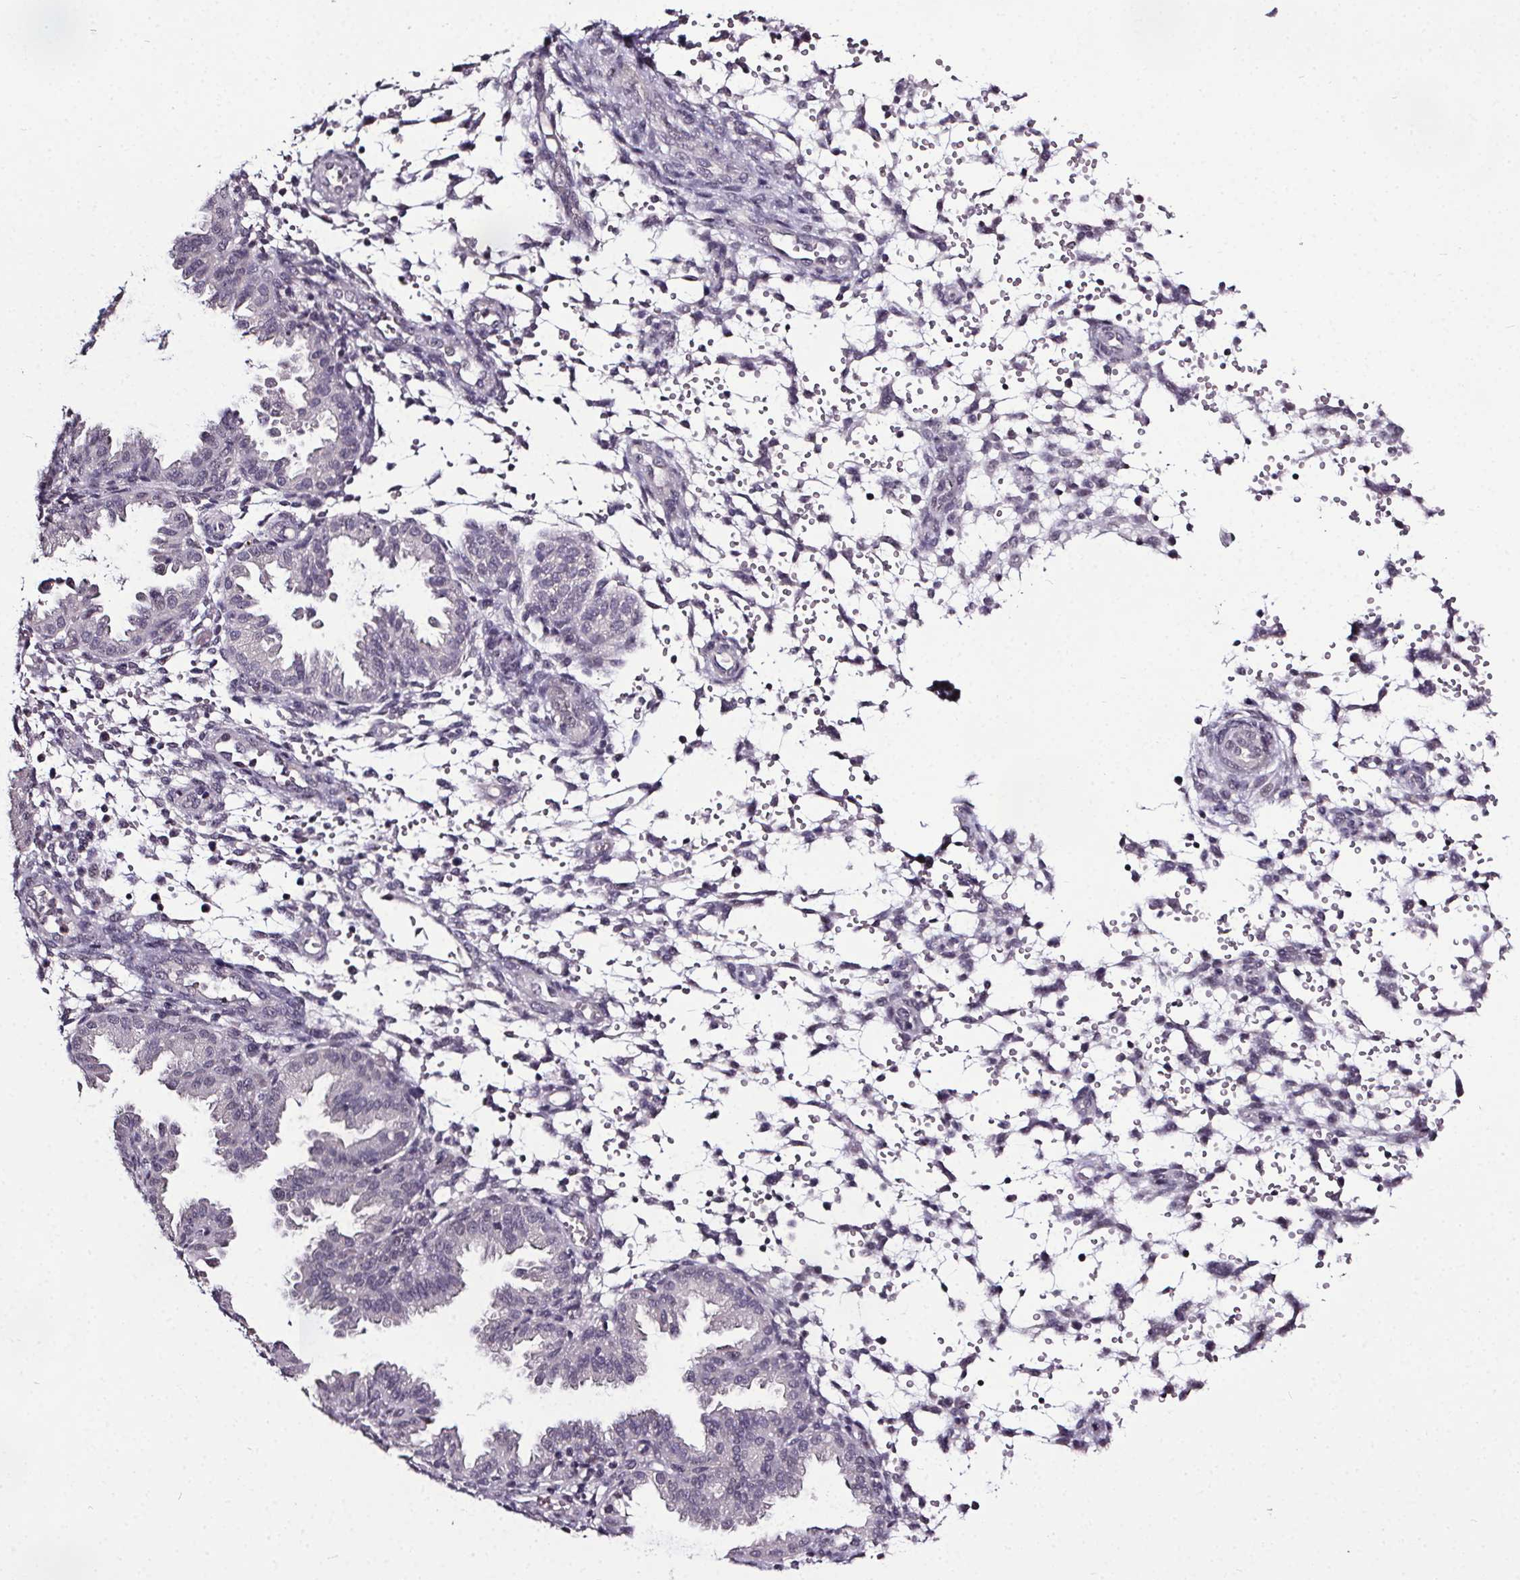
{"staining": {"intensity": "negative", "quantity": "none", "location": "none"}, "tissue": "endometrium", "cell_type": "Cells in endometrial stroma", "image_type": "normal", "snomed": [{"axis": "morphology", "description": "Normal tissue, NOS"}, {"axis": "topography", "description": "Endometrium"}], "caption": "Histopathology image shows no protein positivity in cells in endometrial stroma of unremarkable endometrium.", "gene": "NKX6", "patient": {"sex": "female", "age": 33}}